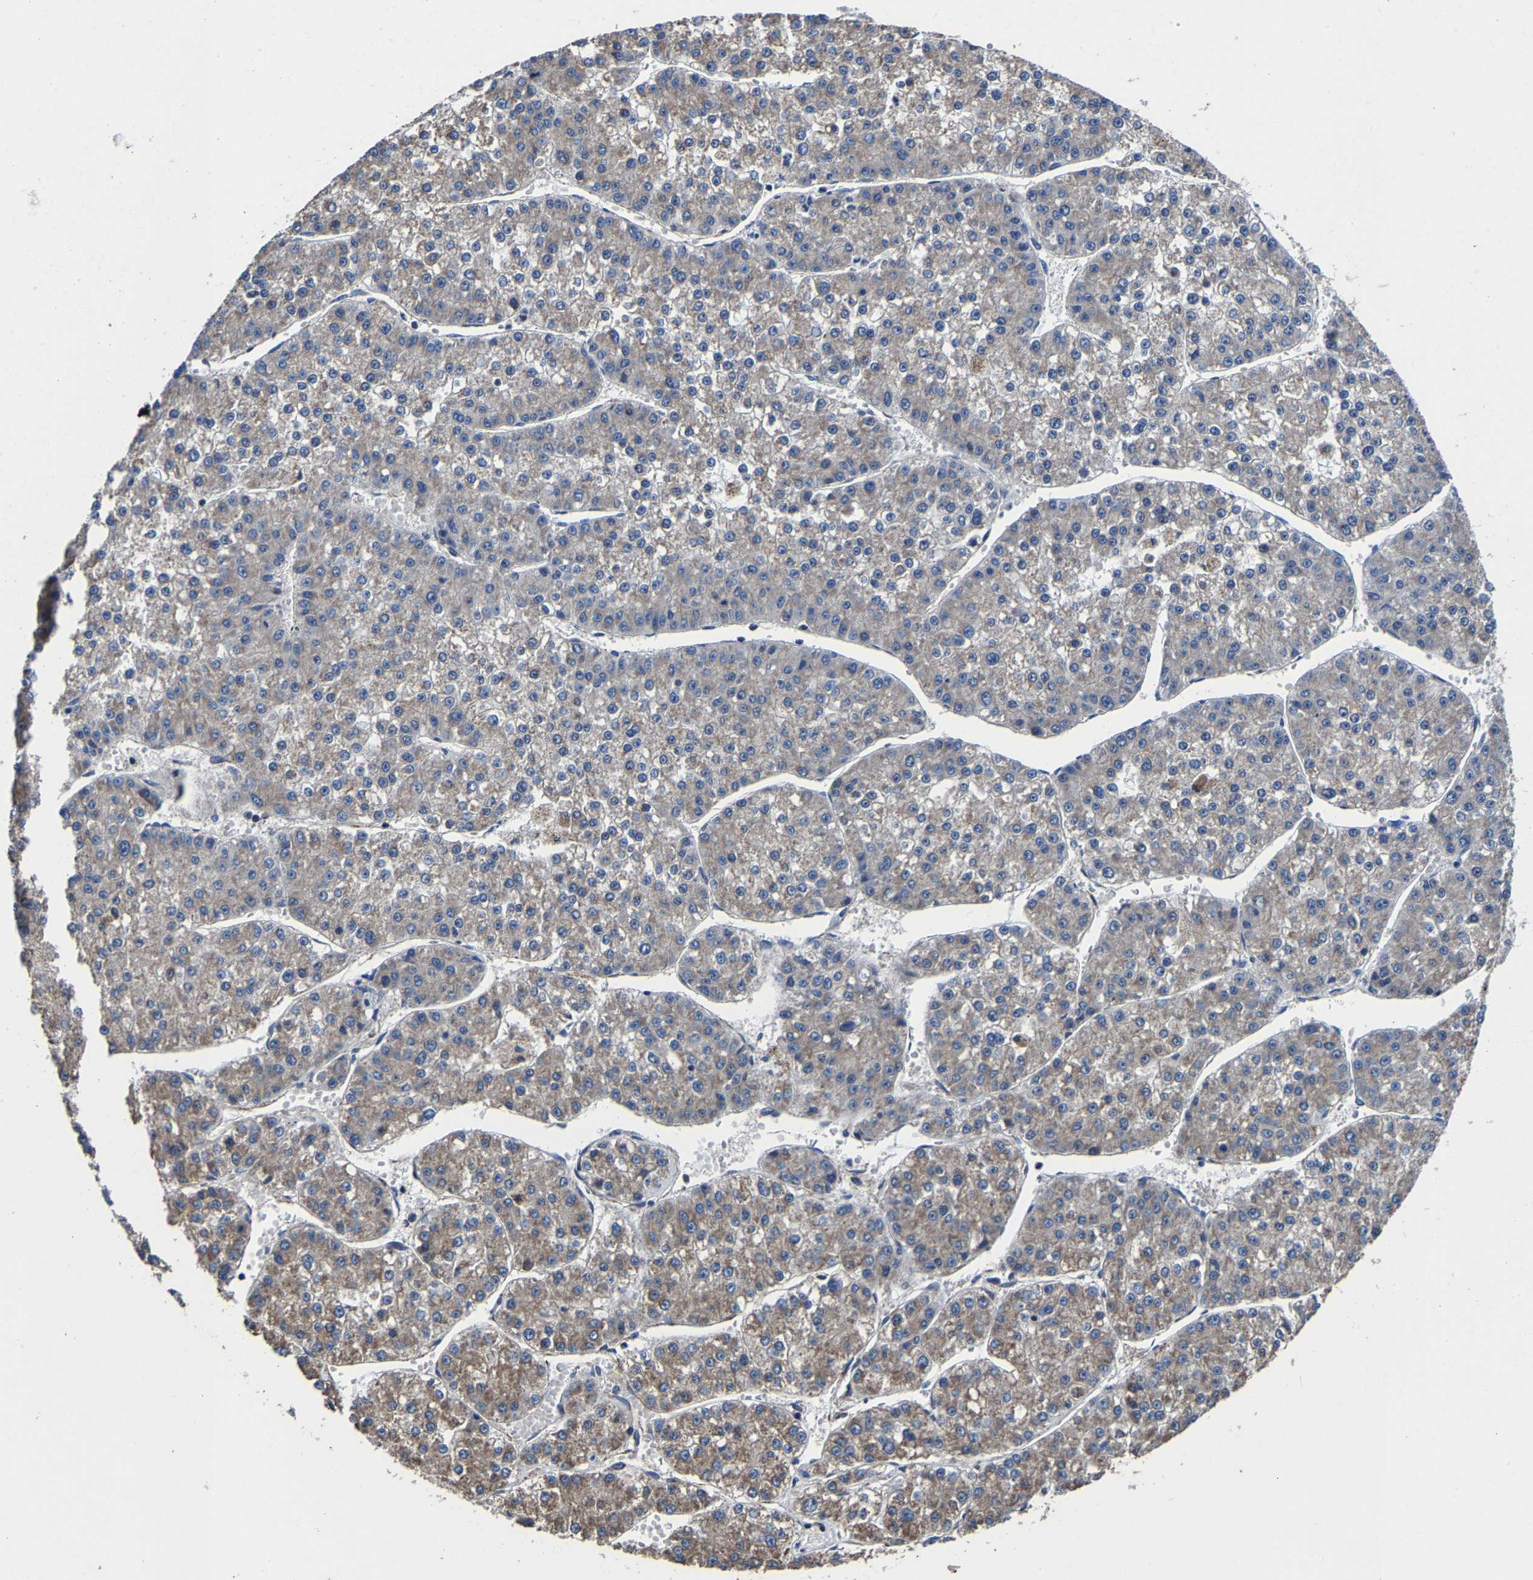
{"staining": {"intensity": "weak", "quantity": ">75%", "location": "cytoplasmic/membranous"}, "tissue": "liver cancer", "cell_type": "Tumor cells", "image_type": "cancer", "snomed": [{"axis": "morphology", "description": "Carcinoma, Hepatocellular, NOS"}, {"axis": "topography", "description": "Liver"}], "caption": "Immunohistochemical staining of hepatocellular carcinoma (liver) exhibits low levels of weak cytoplasmic/membranous expression in approximately >75% of tumor cells.", "gene": "ZCCHC7", "patient": {"sex": "female", "age": 73}}